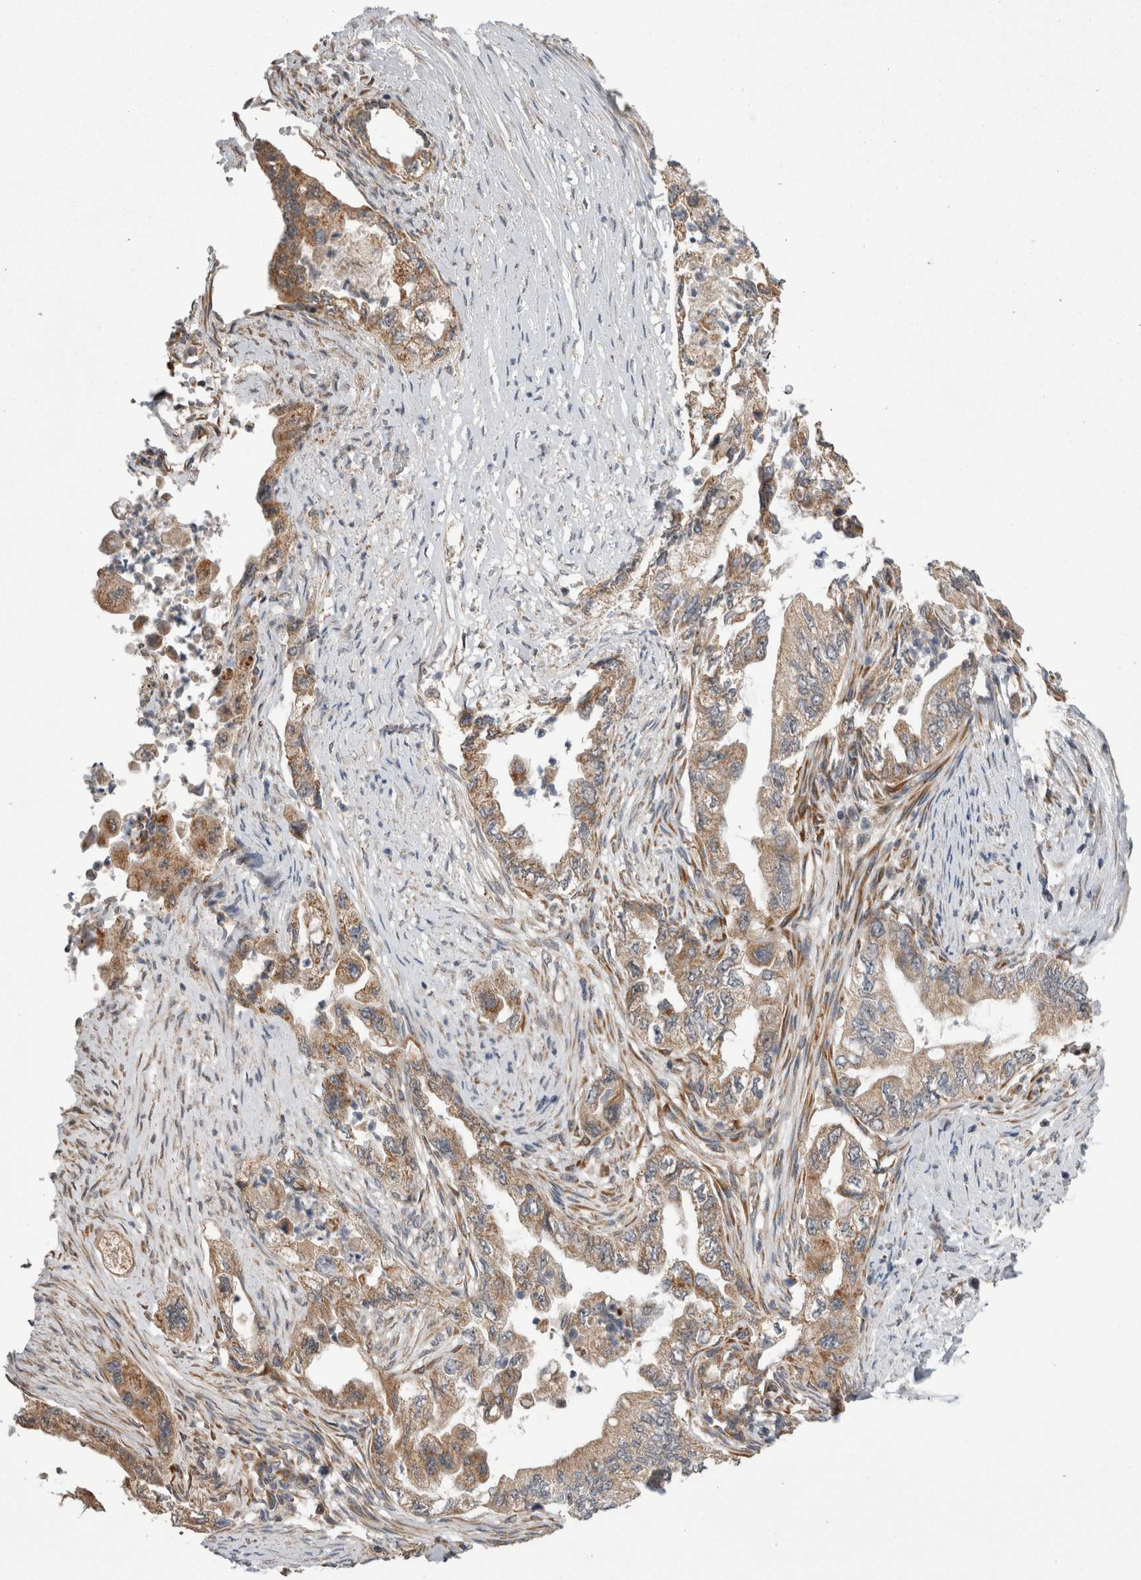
{"staining": {"intensity": "moderate", "quantity": "25%-75%", "location": "cytoplasmic/membranous"}, "tissue": "pancreatic cancer", "cell_type": "Tumor cells", "image_type": "cancer", "snomed": [{"axis": "morphology", "description": "Adenocarcinoma, NOS"}, {"axis": "topography", "description": "Pancreas"}], "caption": "Brown immunohistochemical staining in human pancreatic cancer demonstrates moderate cytoplasmic/membranous expression in approximately 25%-75% of tumor cells.", "gene": "ARHGAP29", "patient": {"sex": "female", "age": 73}}